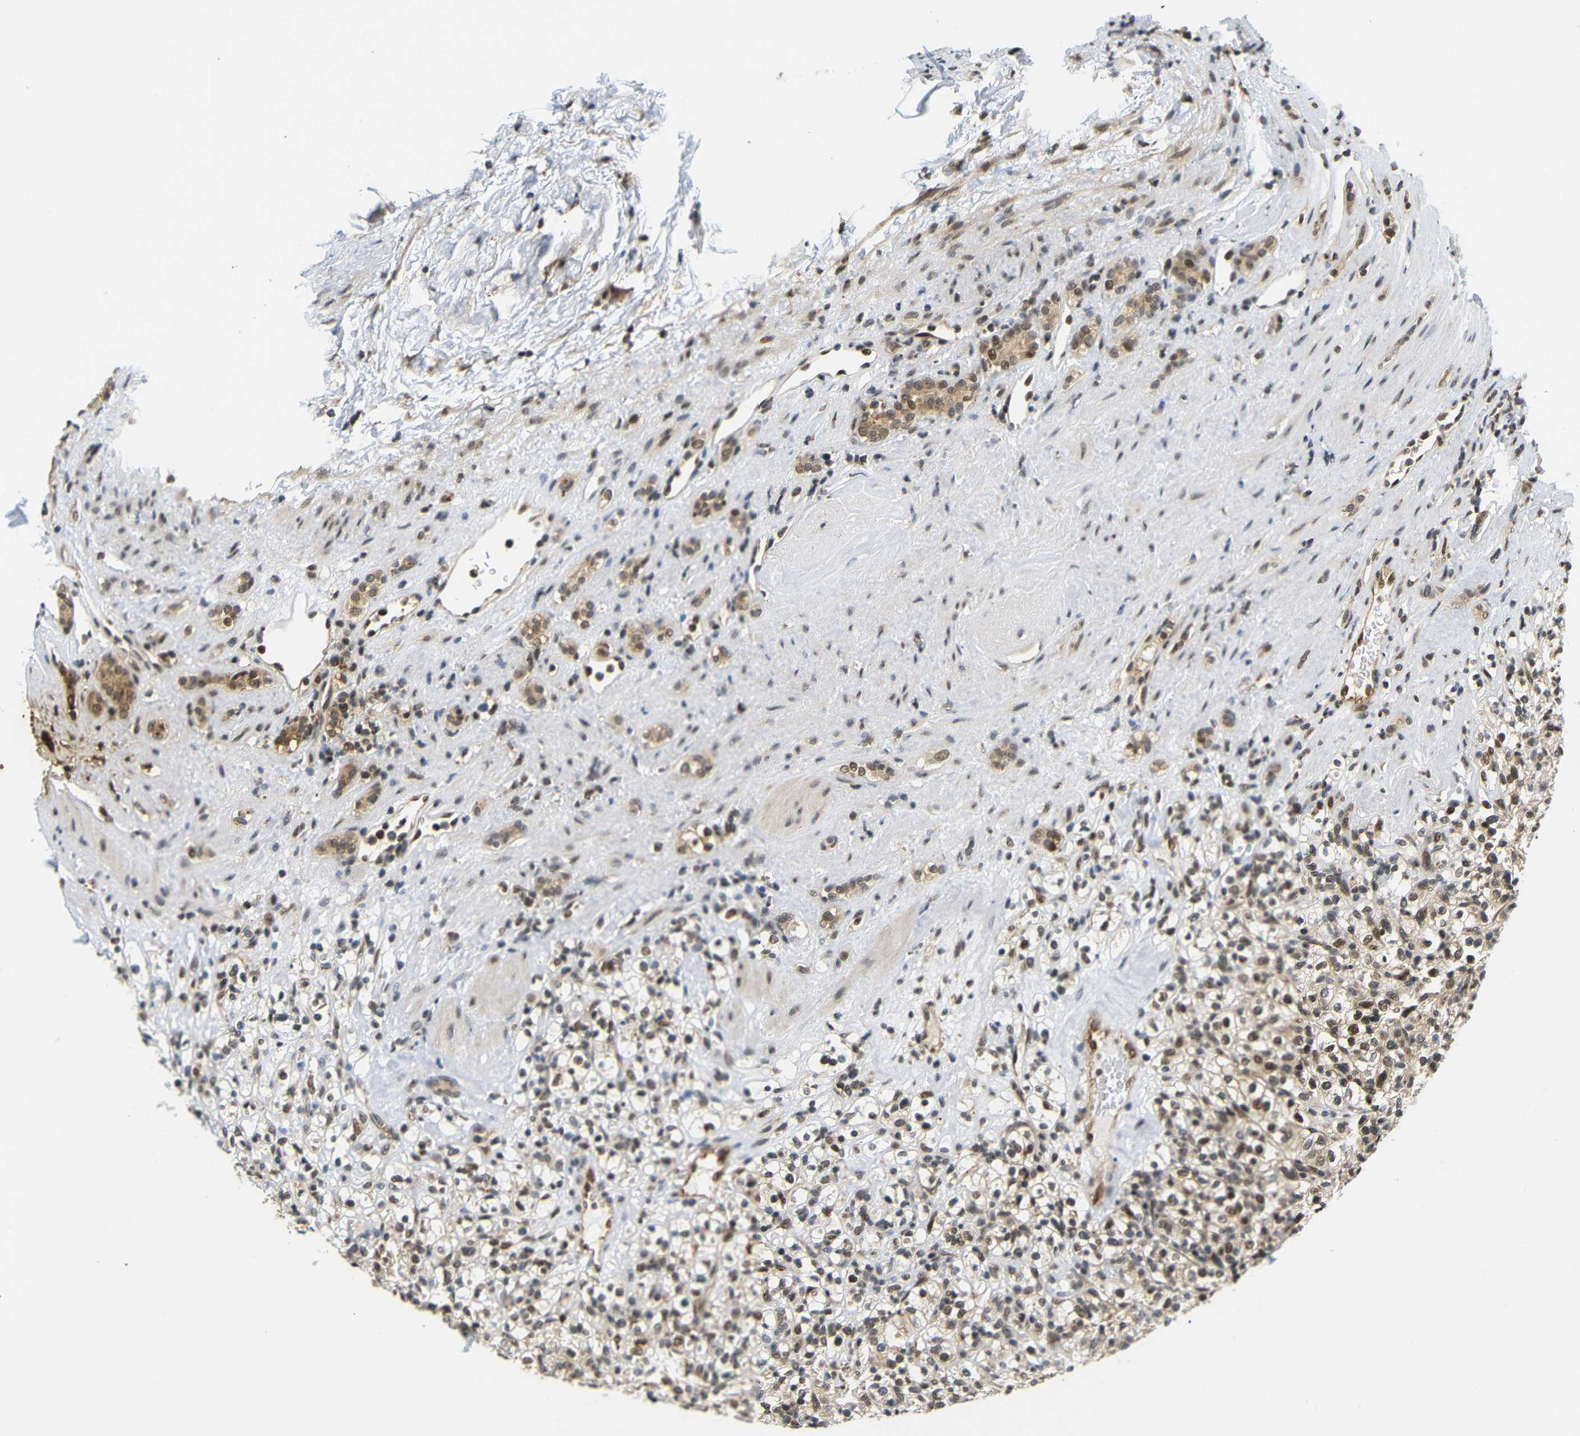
{"staining": {"intensity": "moderate", "quantity": ">75%", "location": "cytoplasmic/membranous,nuclear"}, "tissue": "renal cancer", "cell_type": "Tumor cells", "image_type": "cancer", "snomed": [{"axis": "morphology", "description": "Normal tissue, NOS"}, {"axis": "morphology", "description": "Adenocarcinoma, NOS"}, {"axis": "topography", "description": "Kidney"}], "caption": "The micrograph demonstrates a brown stain indicating the presence of a protein in the cytoplasmic/membranous and nuclear of tumor cells in adenocarcinoma (renal).", "gene": "GJA5", "patient": {"sex": "female", "age": 72}}